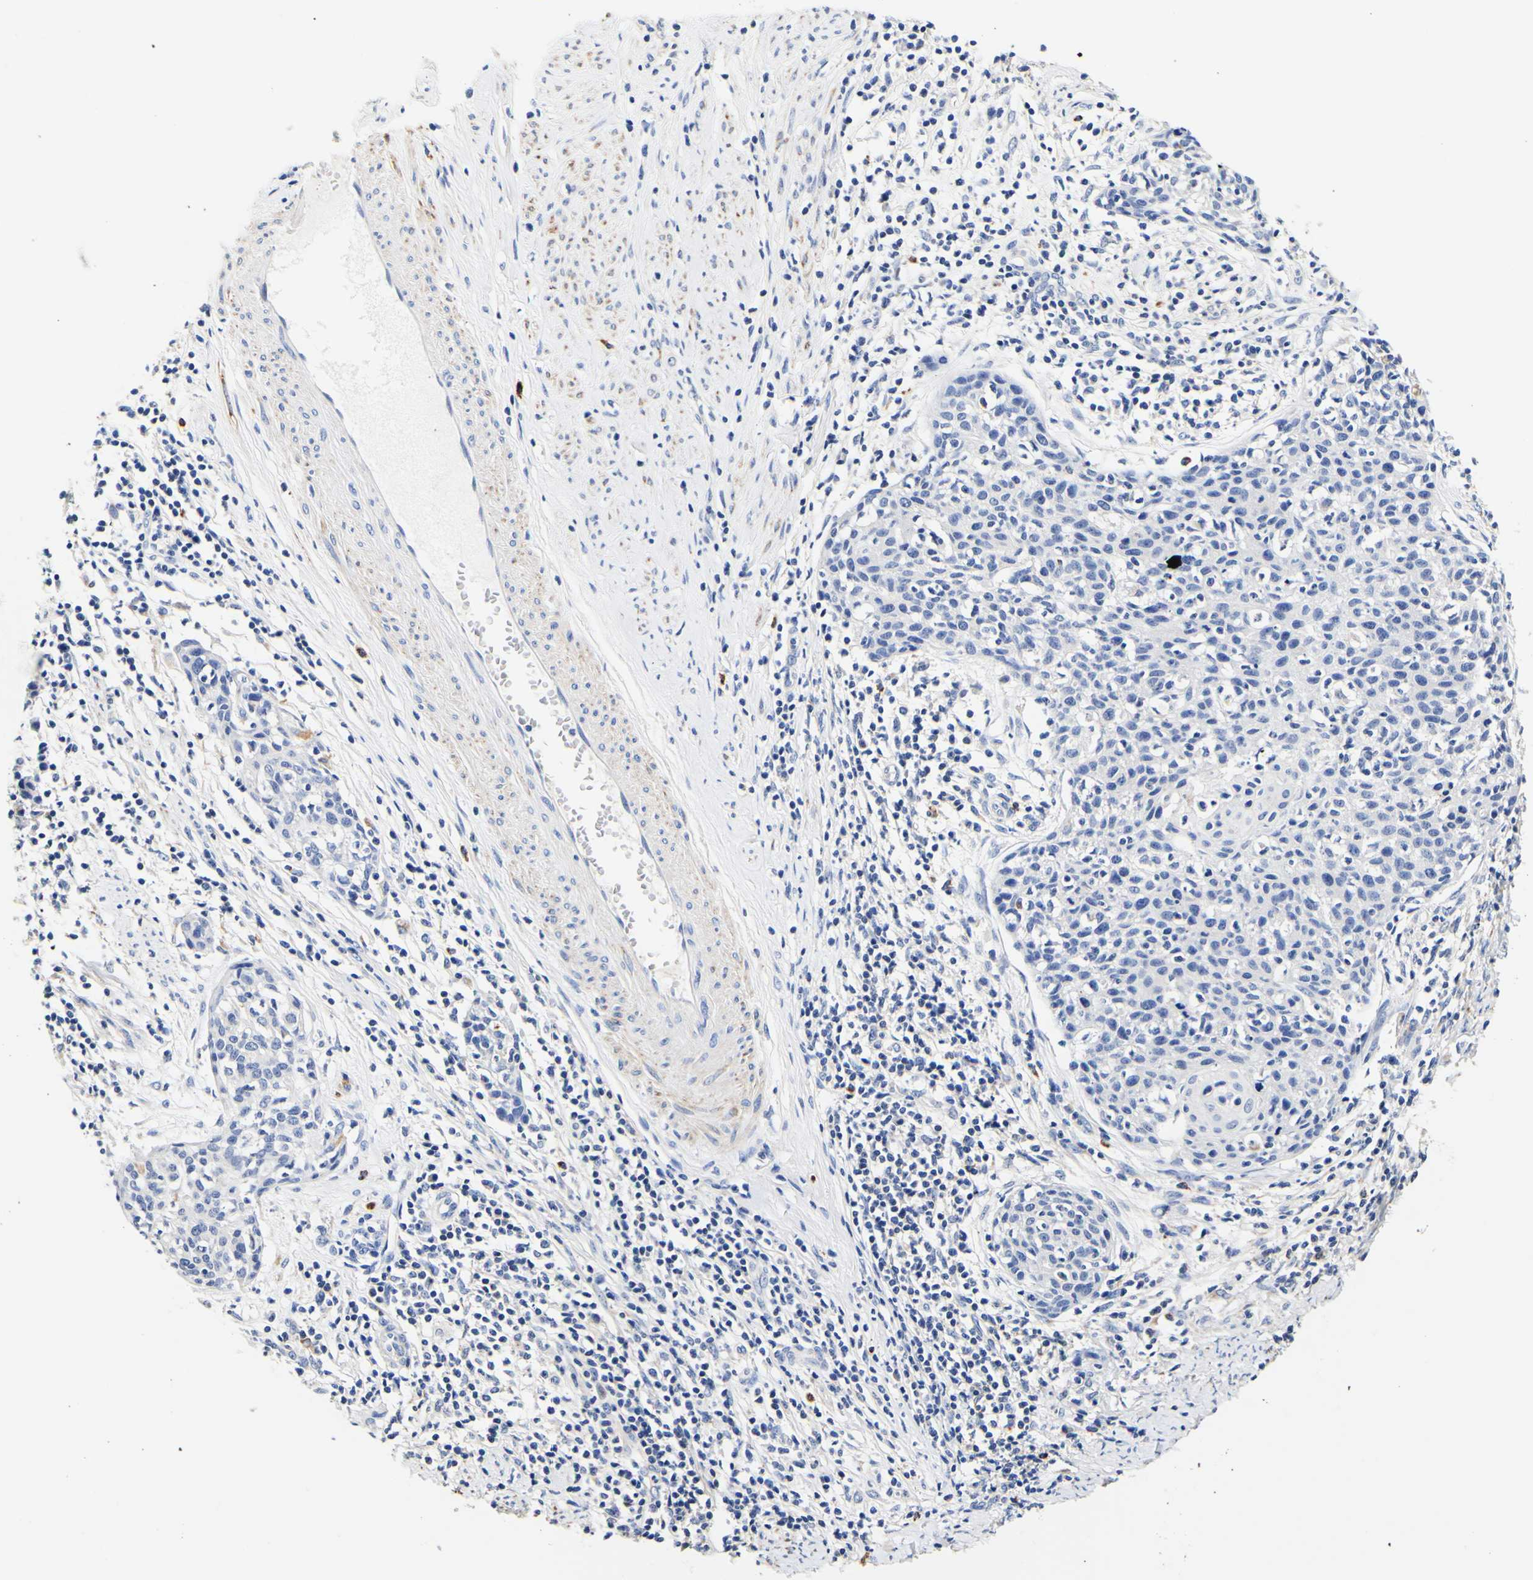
{"staining": {"intensity": "negative", "quantity": "none", "location": "none"}, "tissue": "cervical cancer", "cell_type": "Tumor cells", "image_type": "cancer", "snomed": [{"axis": "morphology", "description": "Squamous cell carcinoma, NOS"}, {"axis": "topography", "description": "Cervix"}], "caption": "Immunohistochemistry image of neoplastic tissue: cervical cancer stained with DAB (3,3'-diaminobenzidine) reveals no significant protein staining in tumor cells.", "gene": "CAMK4", "patient": {"sex": "female", "age": 38}}